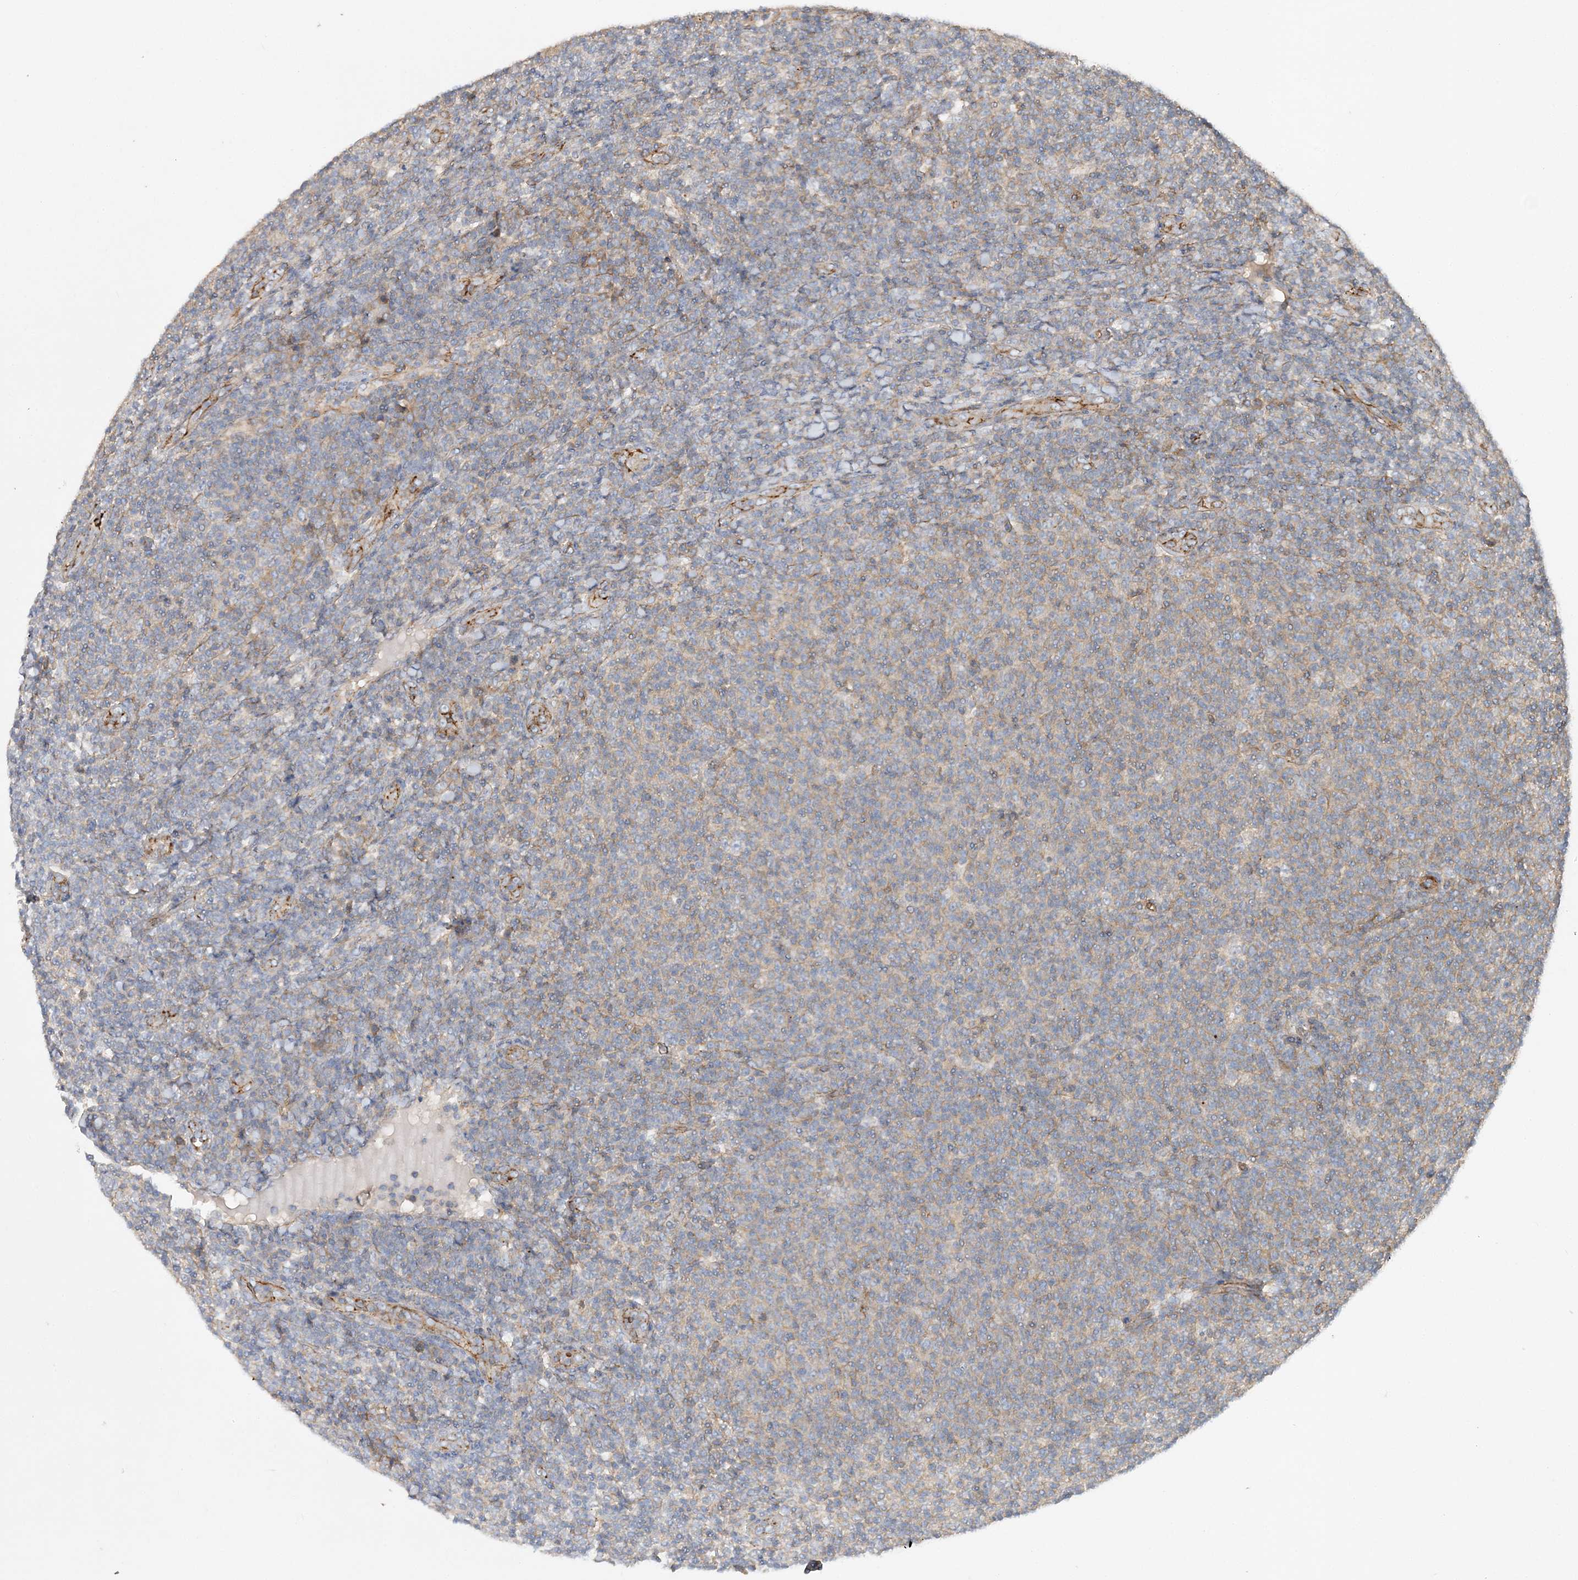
{"staining": {"intensity": "weak", "quantity": "25%-75%", "location": "cytoplasmic/membranous"}, "tissue": "lymphoma", "cell_type": "Tumor cells", "image_type": "cancer", "snomed": [{"axis": "morphology", "description": "Malignant lymphoma, non-Hodgkin's type, Low grade"}, {"axis": "topography", "description": "Lymph node"}], "caption": "Human malignant lymphoma, non-Hodgkin's type (low-grade) stained for a protein (brown) demonstrates weak cytoplasmic/membranous positive expression in about 25%-75% of tumor cells.", "gene": "PIGC", "patient": {"sex": "male", "age": 66}}